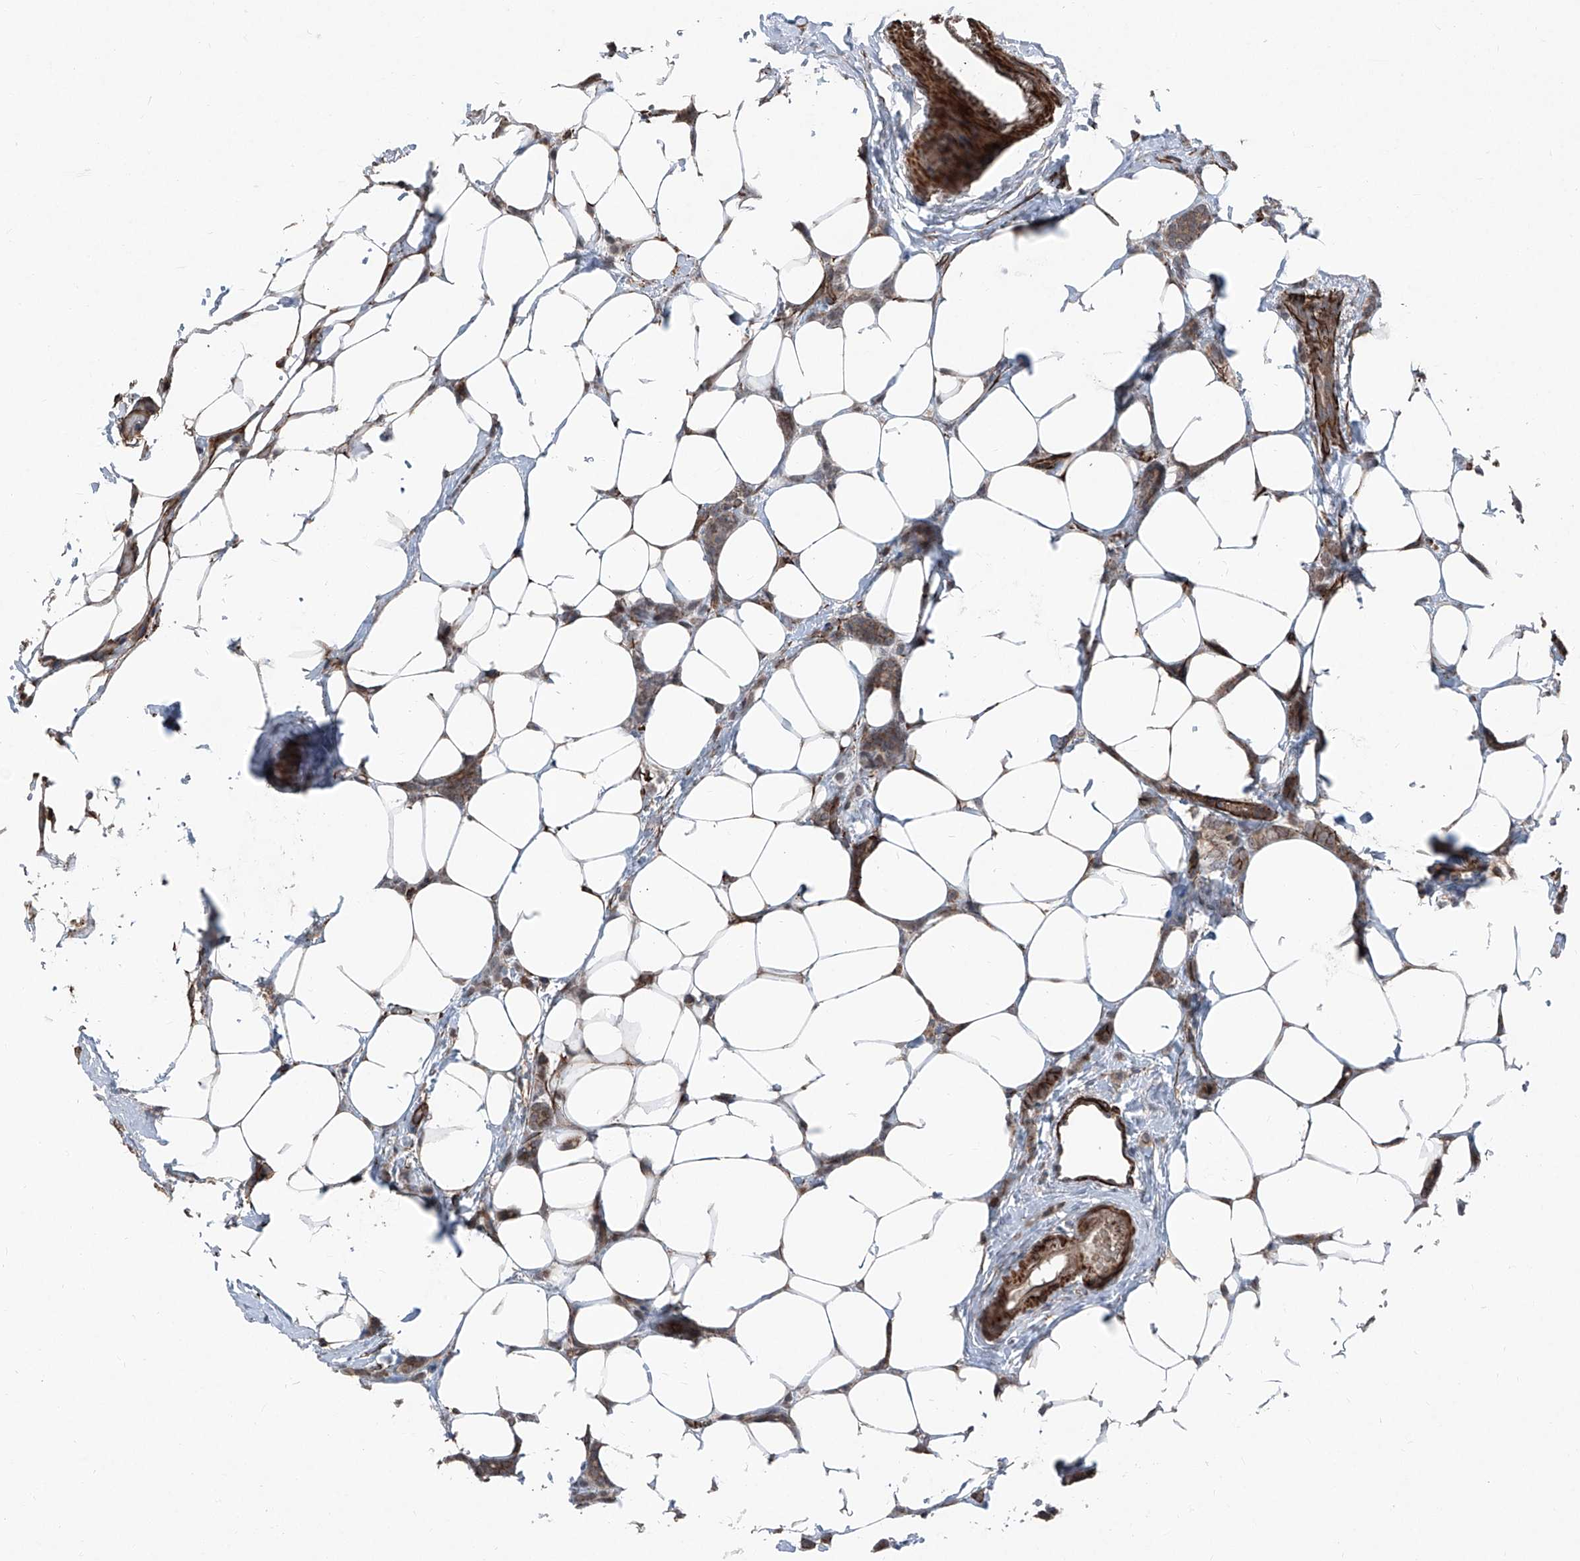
{"staining": {"intensity": "moderate", "quantity": "25%-75%", "location": "cytoplasmic/membranous"}, "tissue": "breast cancer", "cell_type": "Tumor cells", "image_type": "cancer", "snomed": [{"axis": "morphology", "description": "Lobular carcinoma"}, {"axis": "topography", "description": "Breast"}], "caption": "Breast cancer (lobular carcinoma) was stained to show a protein in brown. There is medium levels of moderate cytoplasmic/membranous staining in approximately 25%-75% of tumor cells. (brown staining indicates protein expression, while blue staining denotes nuclei).", "gene": "COA7", "patient": {"sex": "female", "age": 50}}